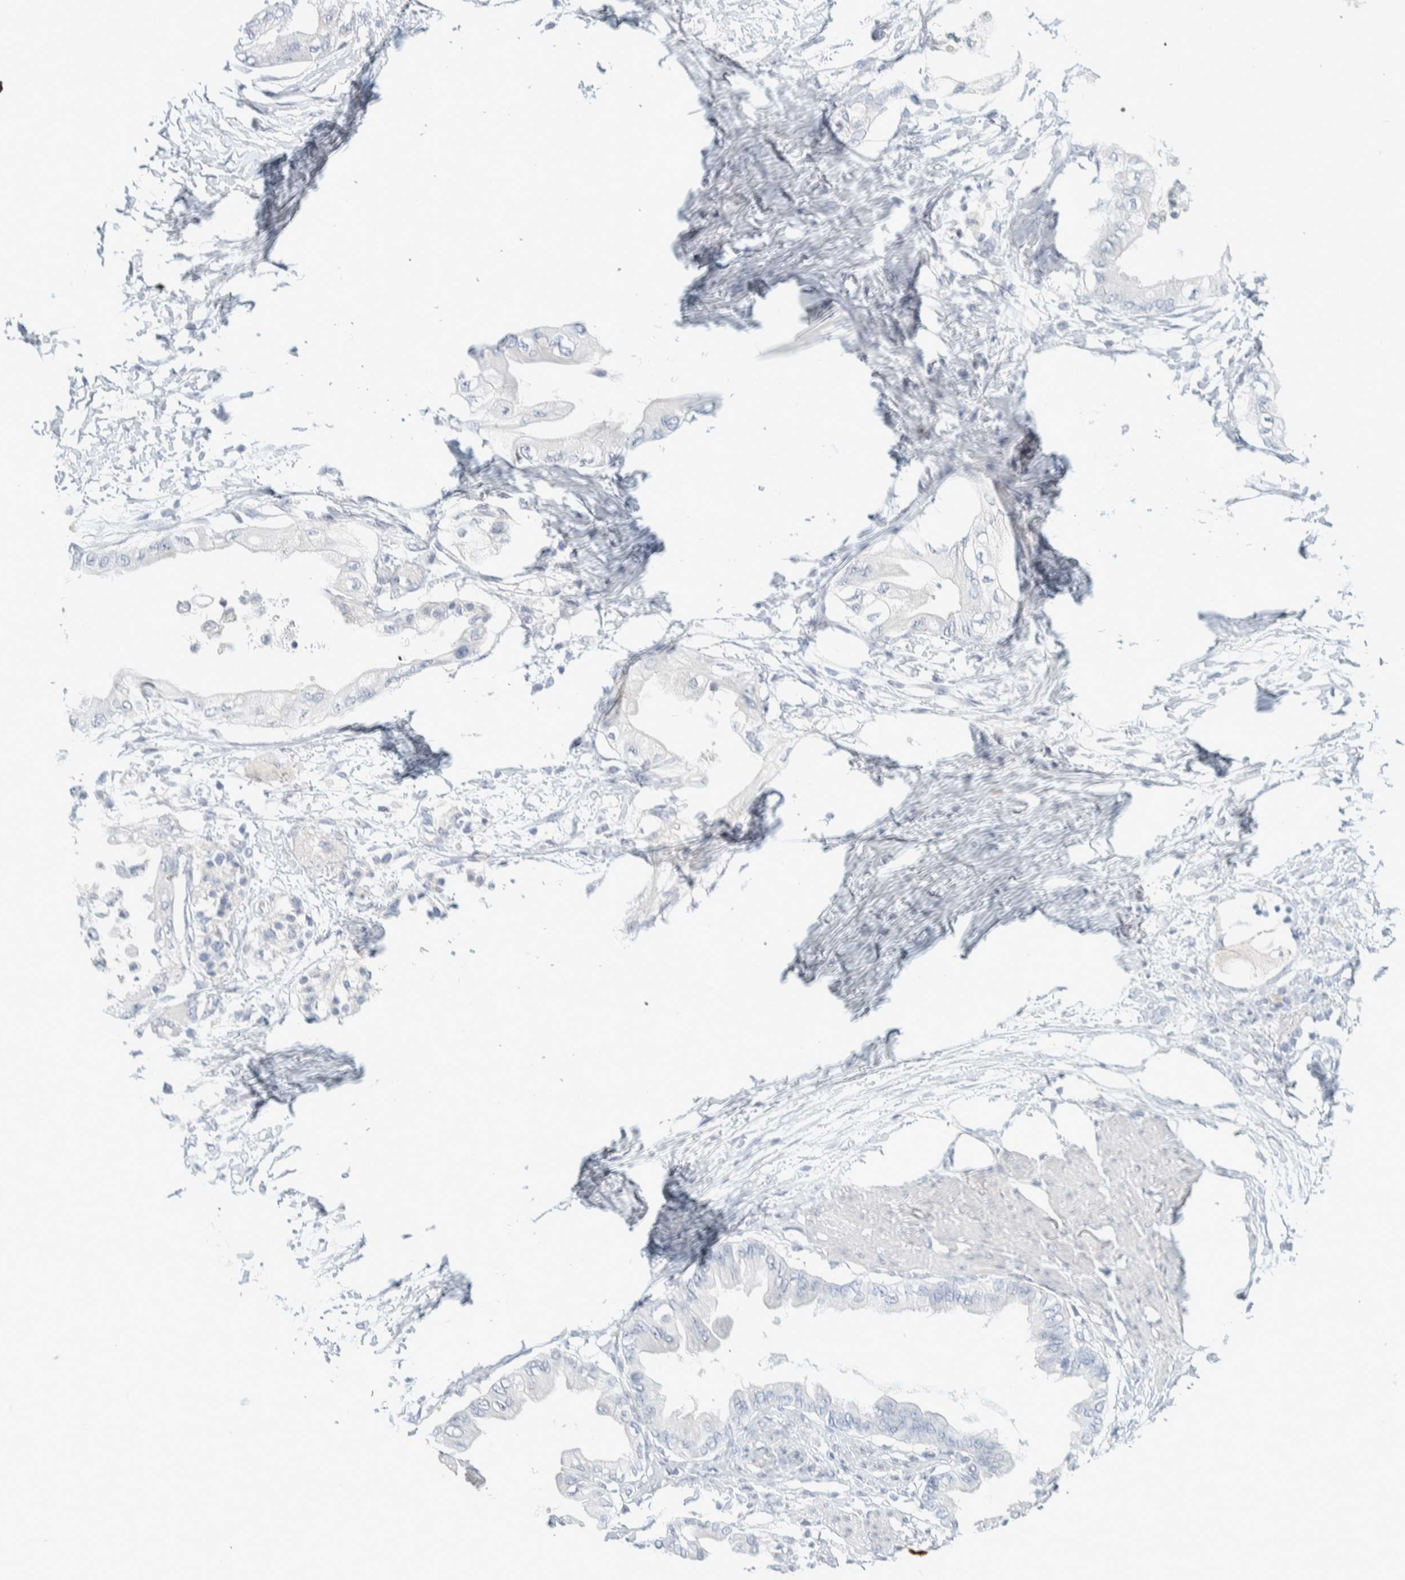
{"staining": {"intensity": "negative", "quantity": "none", "location": "none"}, "tissue": "pancreatic cancer", "cell_type": "Tumor cells", "image_type": "cancer", "snomed": [{"axis": "morphology", "description": "Normal tissue, NOS"}, {"axis": "morphology", "description": "Adenocarcinoma, NOS"}, {"axis": "topography", "description": "Pancreas"}, {"axis": "topography", "description": "Duodenum"}], "caption": "A histopathology image of pancreatic cancer (adenocarcinoma) stained for a protein demonstrates no brown staining in tumor cells.", "gene": "ALOX12B", "patient": {"sex": "female", "age": 60}}